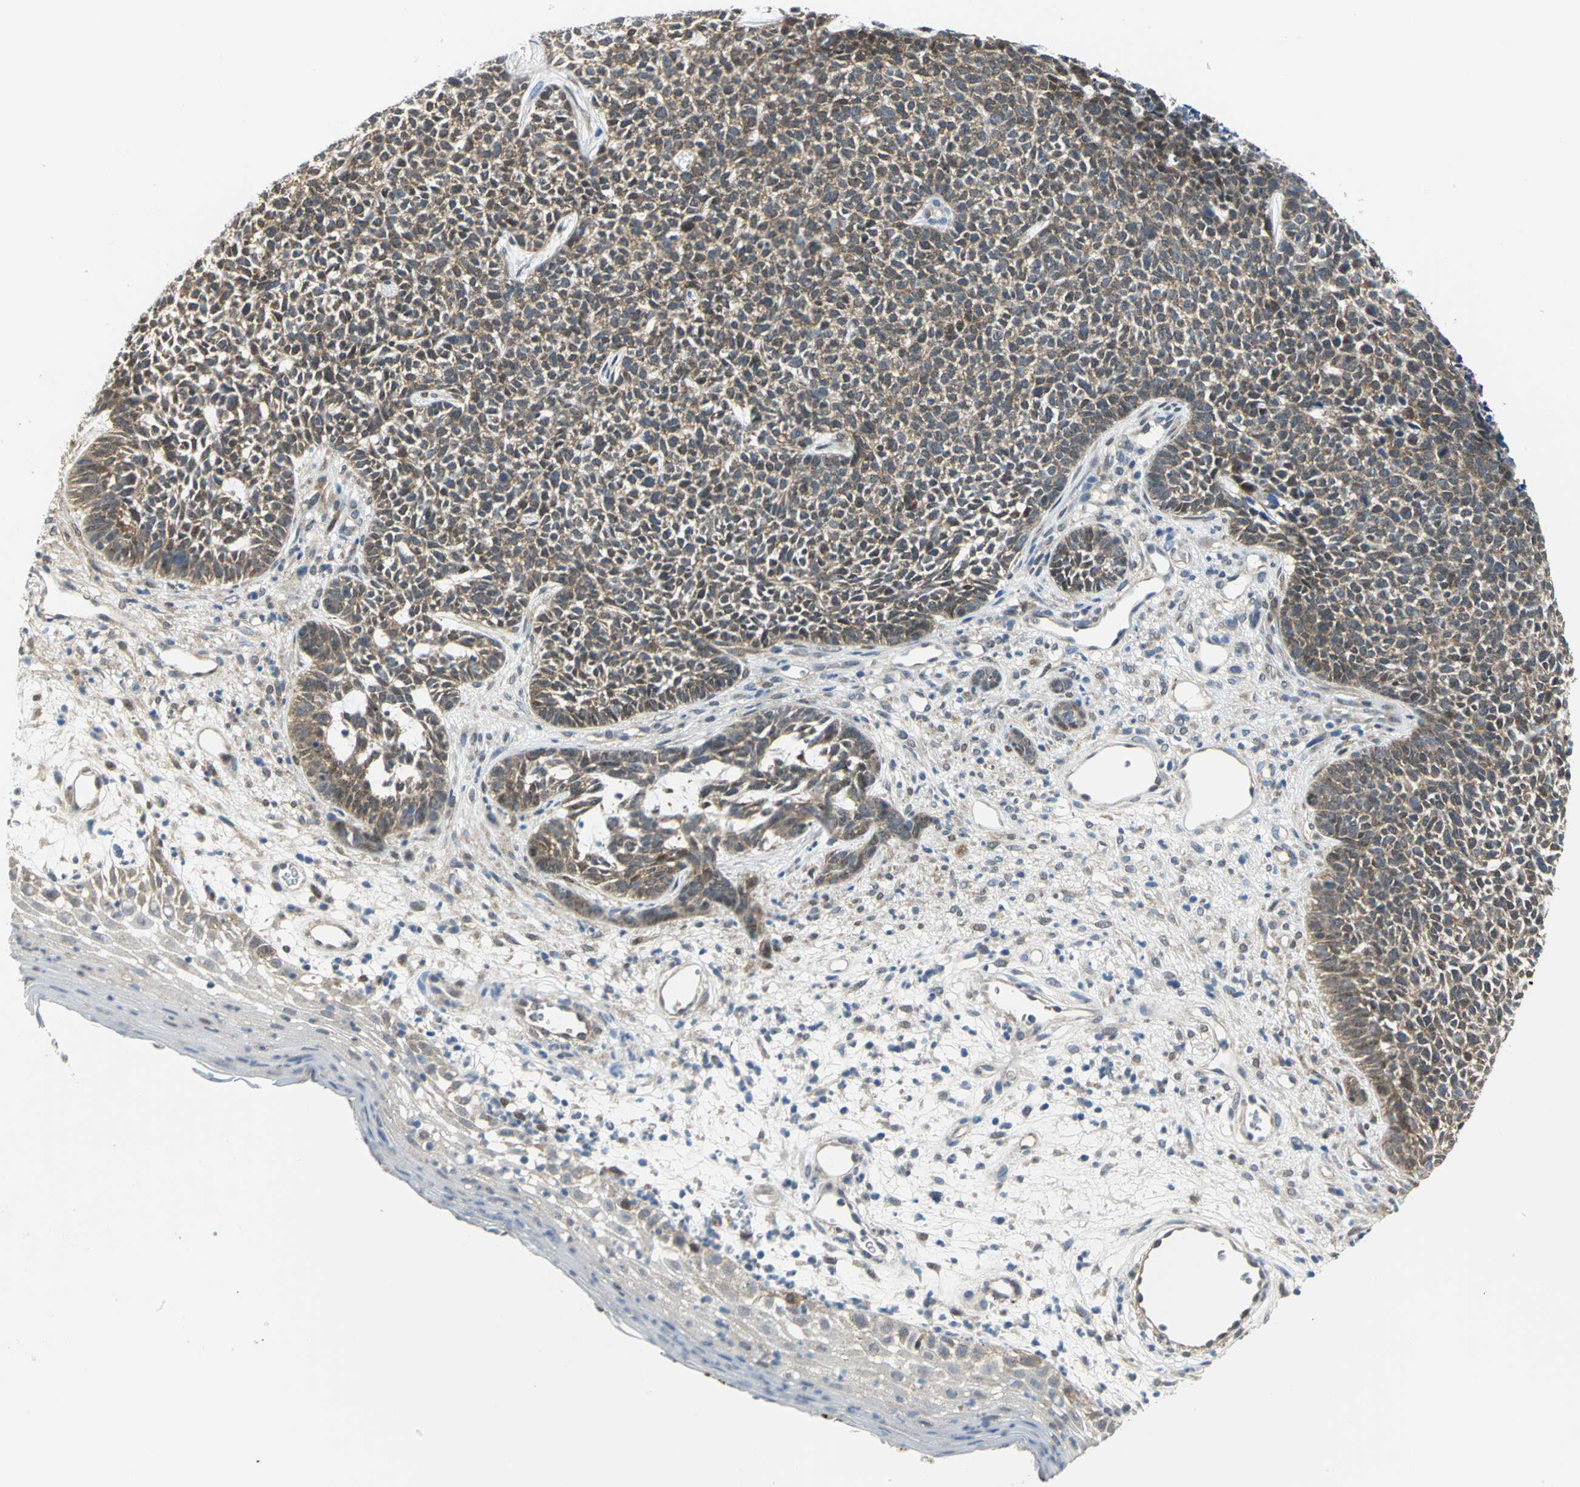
{"staining": {"intensity": "weak", "quantity": "25%-75%", "location": "cytoplasmic/membranous"}, "tissue": "skin cancer", "cell_type": "Tumor cells", "image_type": "cancer", "snomed": [{"axis": "morphology", "description": "Basal cell carcinoma"}, {"axis": "topography", "description": "Skin"}], "caption": "Skin cancer (basal cell carcinoma) stained with IHC shows weak cytoplasmic/membranous positivity in approximately 25%-75% of tumor cells.", "gene": "PGM3", "patient": {"sex": "female", "age": 84}}